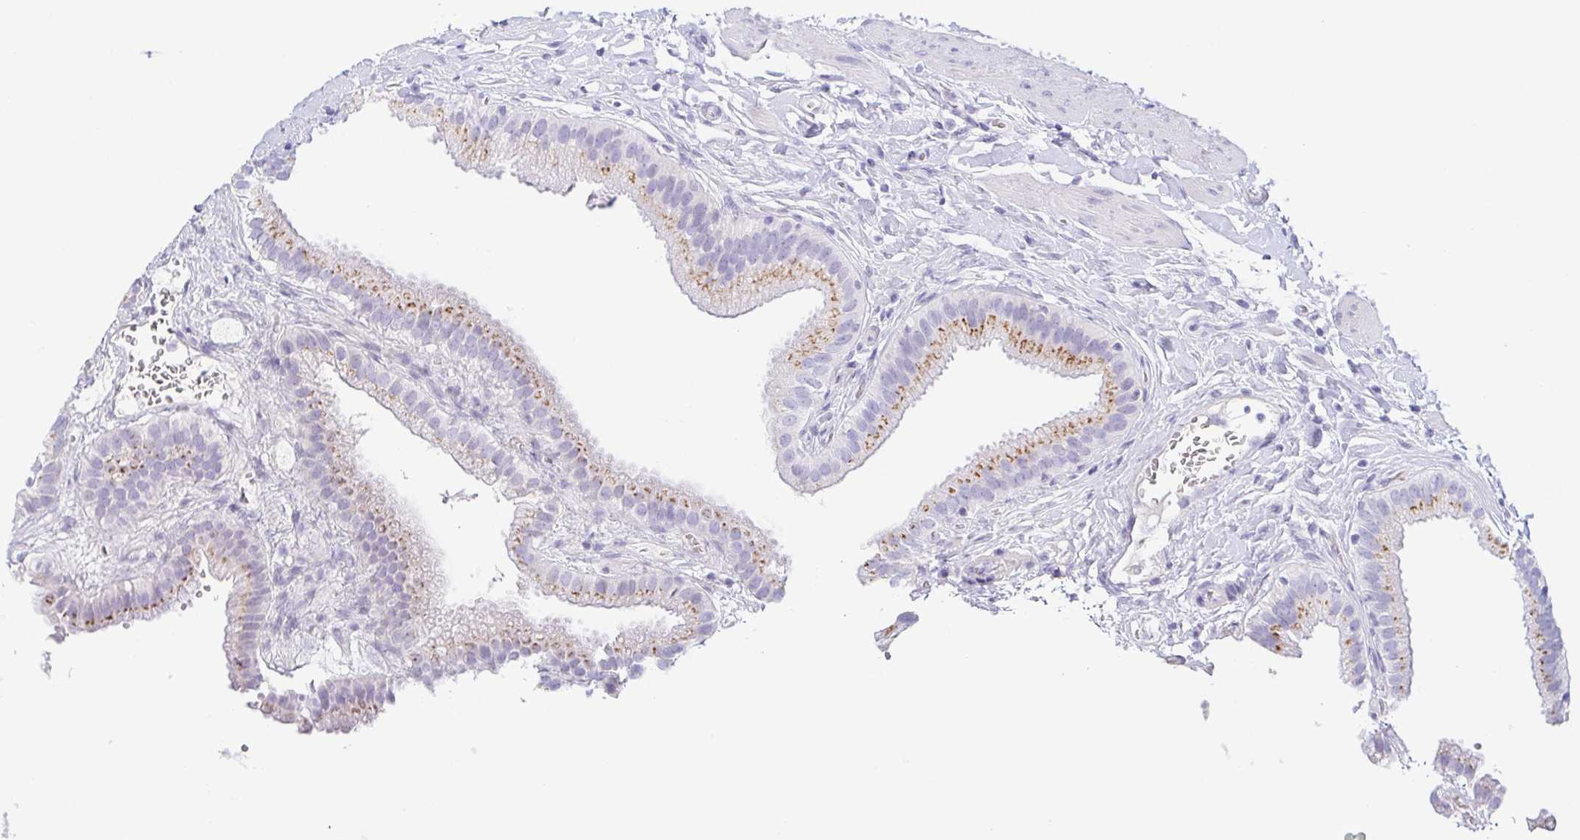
{"staining": {"intensity": "moderate", "quantity": "25%-75%", "location": "cytoplasmic/membranous"}, "tissue": "gallbladder", "cell_type": "Glandular cells", "image_type": "normal", "snomed": [{"axis": "morphology", "description": "Normal tissue, NOS"}, {"axis": "topography", "description": "Gallbladder"}], "caption": "This is an image of immunohistochemistry (IHC) staining of normal gallbladder, which shows moderate positivity in the cytoplasmic/membranous of glandular cells.", "gene": "LDLRAD1", "patient": {"sex": "female", "age": 63}}